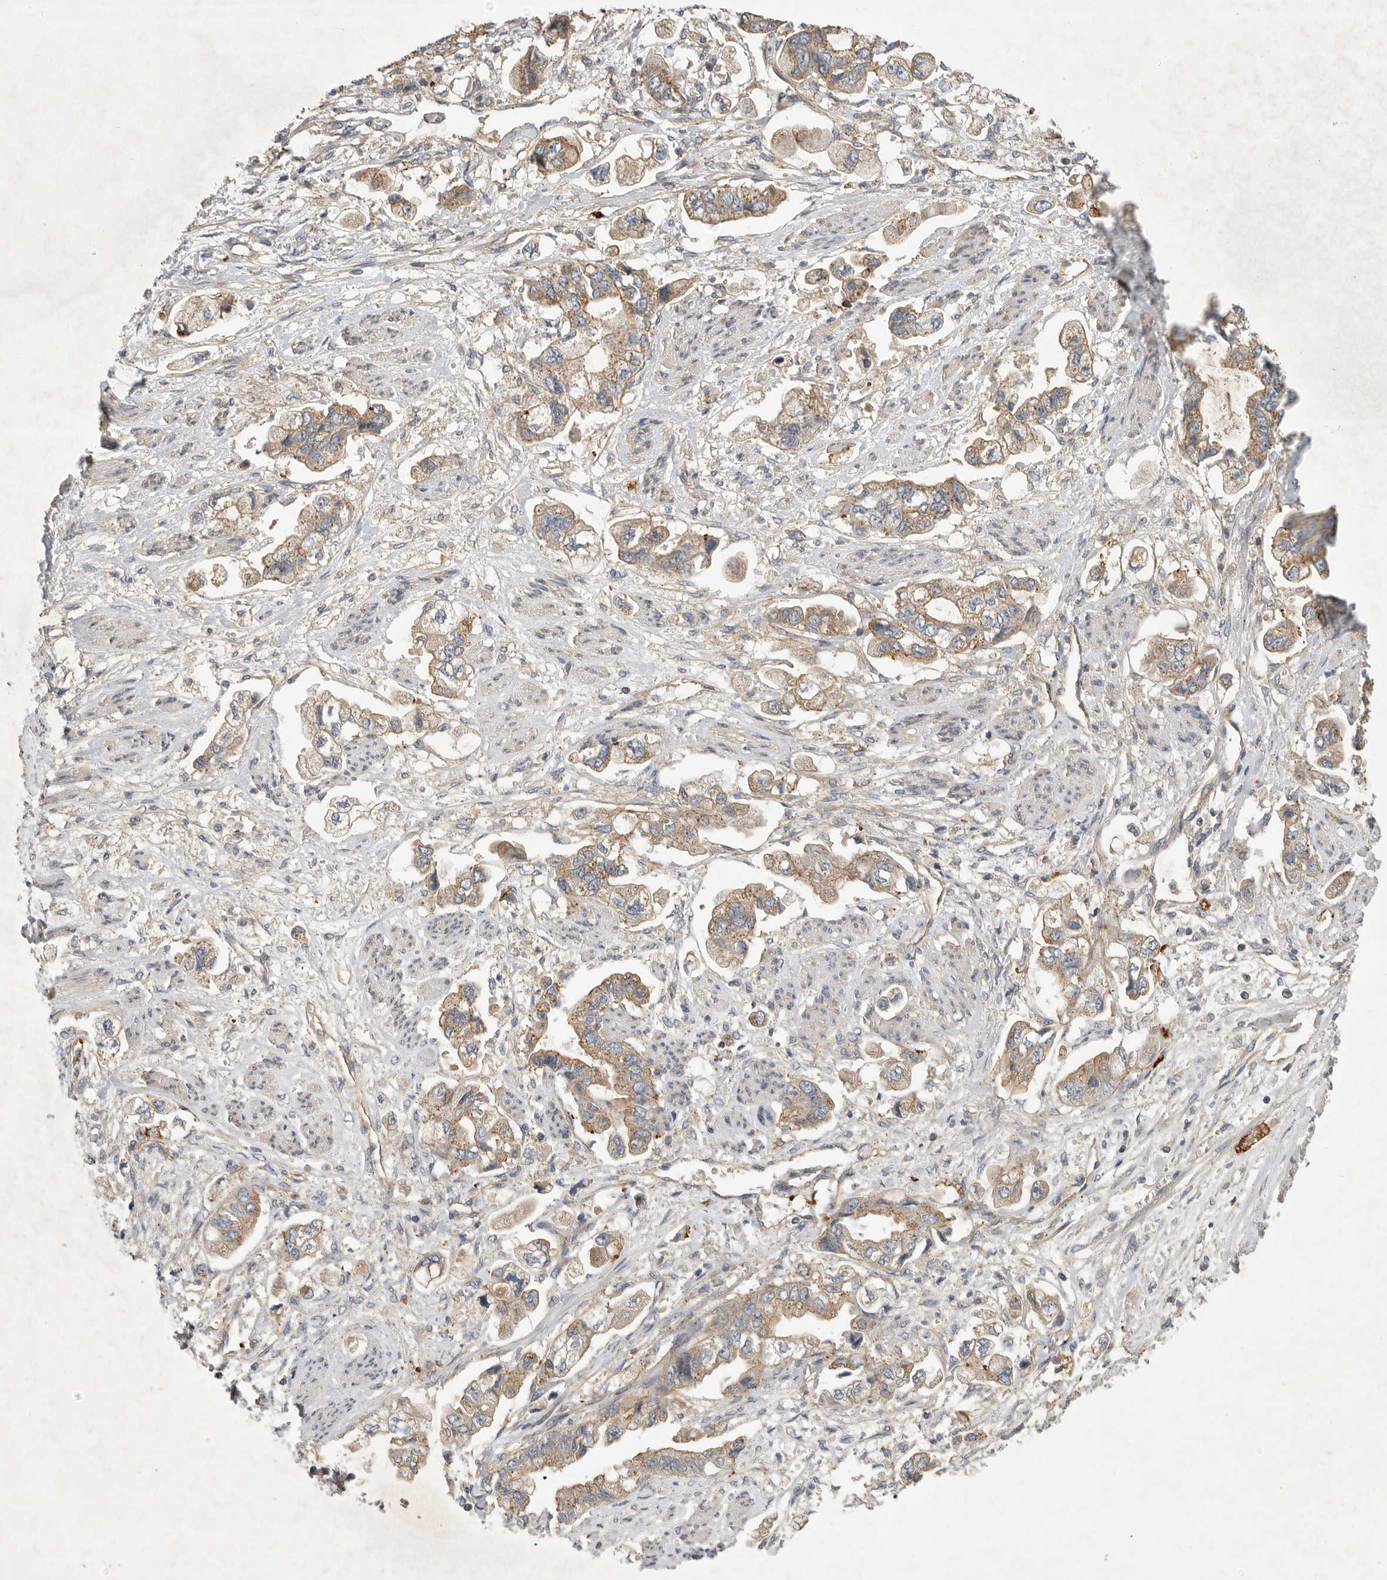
{"staining": {"intensity": "weak", "quantity": ">75%", "location": "cytoplasmic/membranous"}, "tissue": "stomach cancer", "cell_type": "Tumor cells", "image_type": "cancer", "snomed": [{"axis": "morphology", "description": "Adenocarcinoma, NOS"}, {"axis": "topography", "description": "Stomach"}], "caption": "This micrograph demonstrates immunohistochemistry staining of stomach adenocarcinoma, with low weak cytoplasmic/membranous expression in approximately >75% of tumor cells.", "gene": "MLPH", "patient": {"sex": "male", "age": 62}}